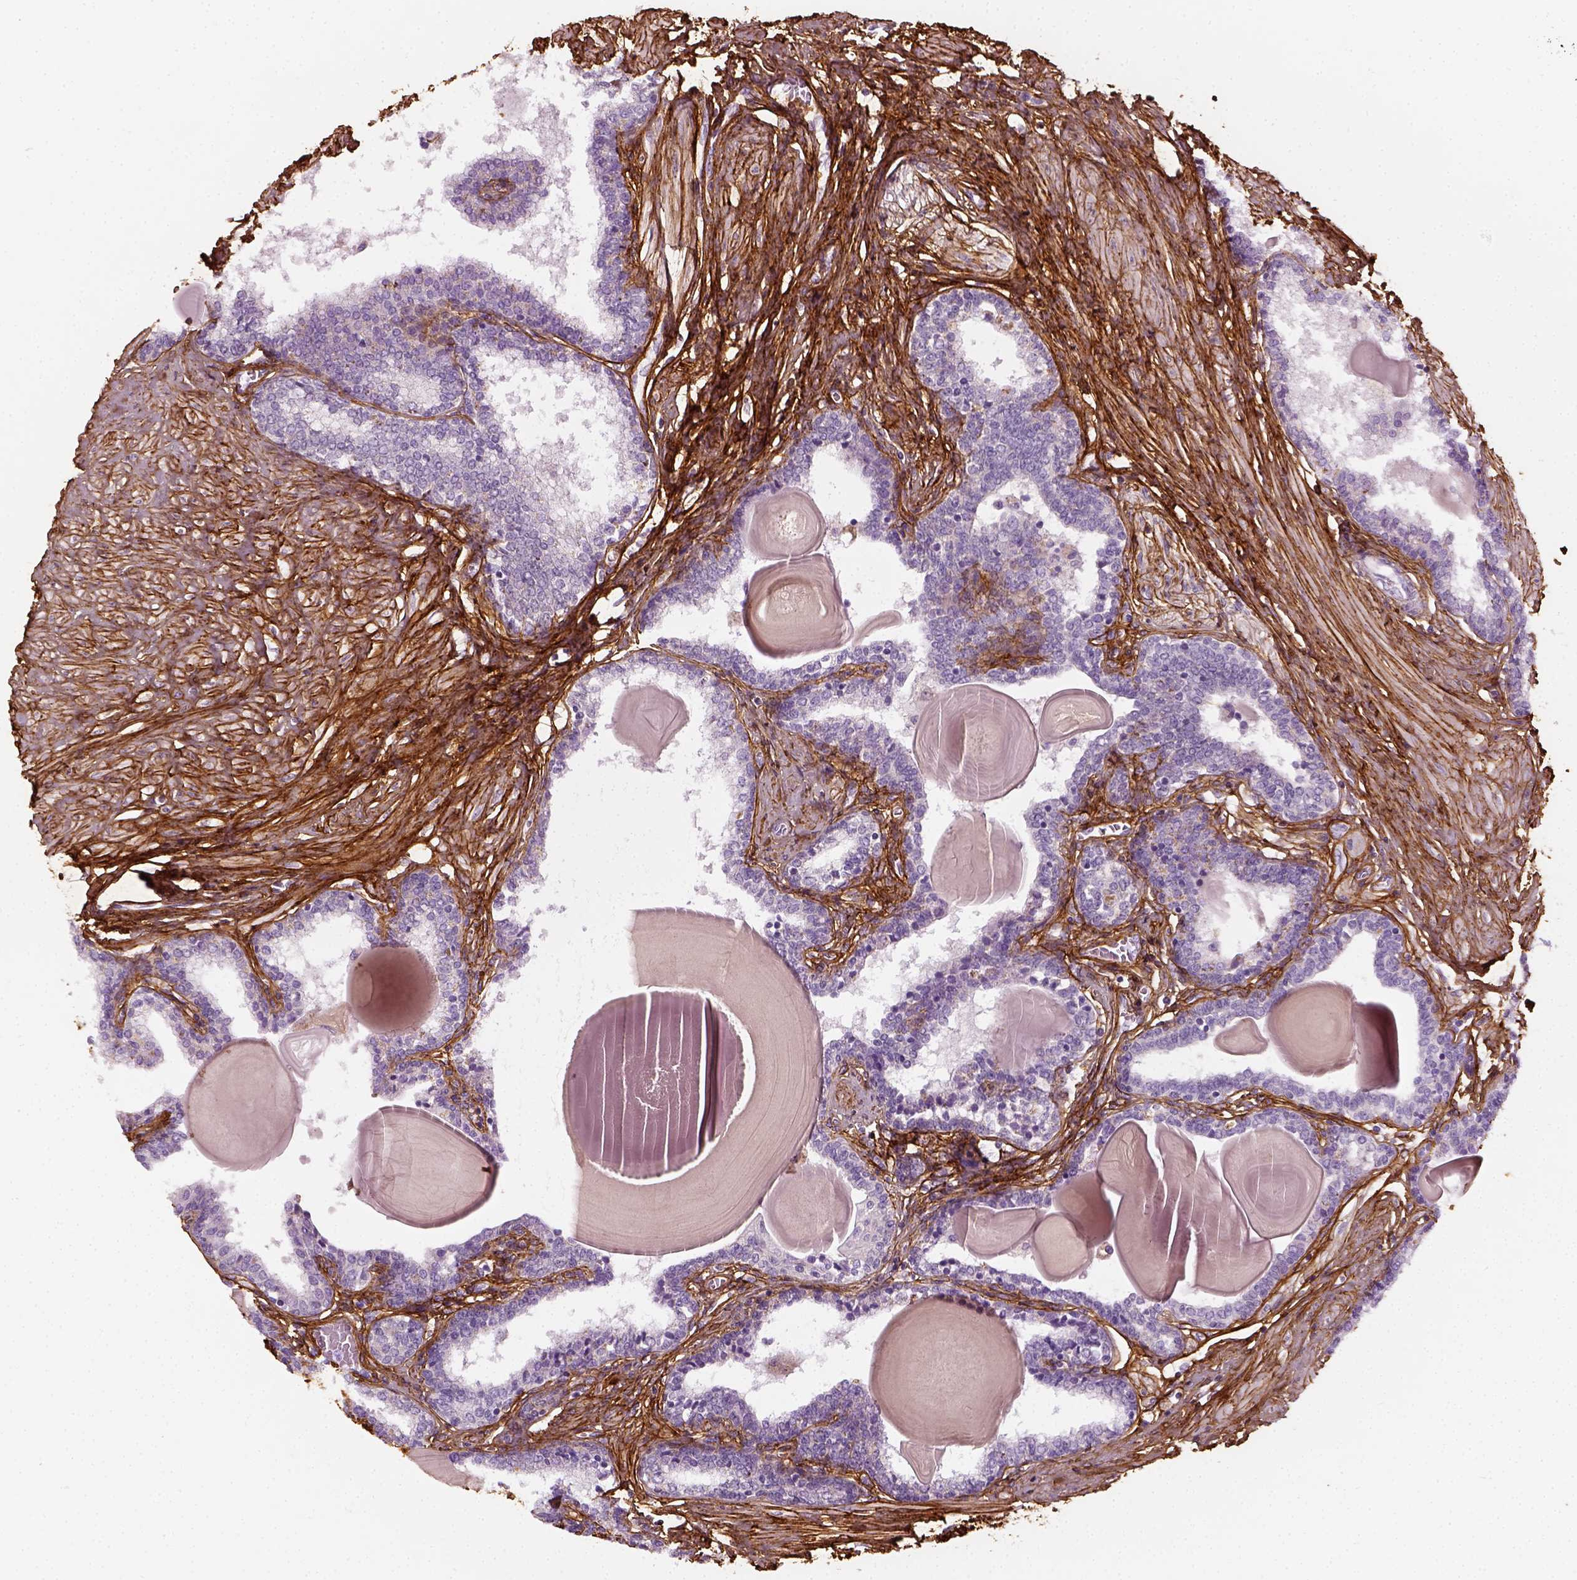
{"staining": {"intensity": "negative", "quantity": "none", "location": "none"}, "tissue": "prostate", "cell_type": "Glandular cells", "image_type": "normal", "snomed": [{"axis": "morphology", "description": "Normal tissue, NOS"}, {"axis": "topography", "description": "Prostate"}], "caption": "Immunohistochemical staining of unremarkable prostate demonstrates no significant expression in glandular cells. Nuclei are stained in blue.", "gene": "COL6A2", "patient": {"sex": "male", "age": 55}}